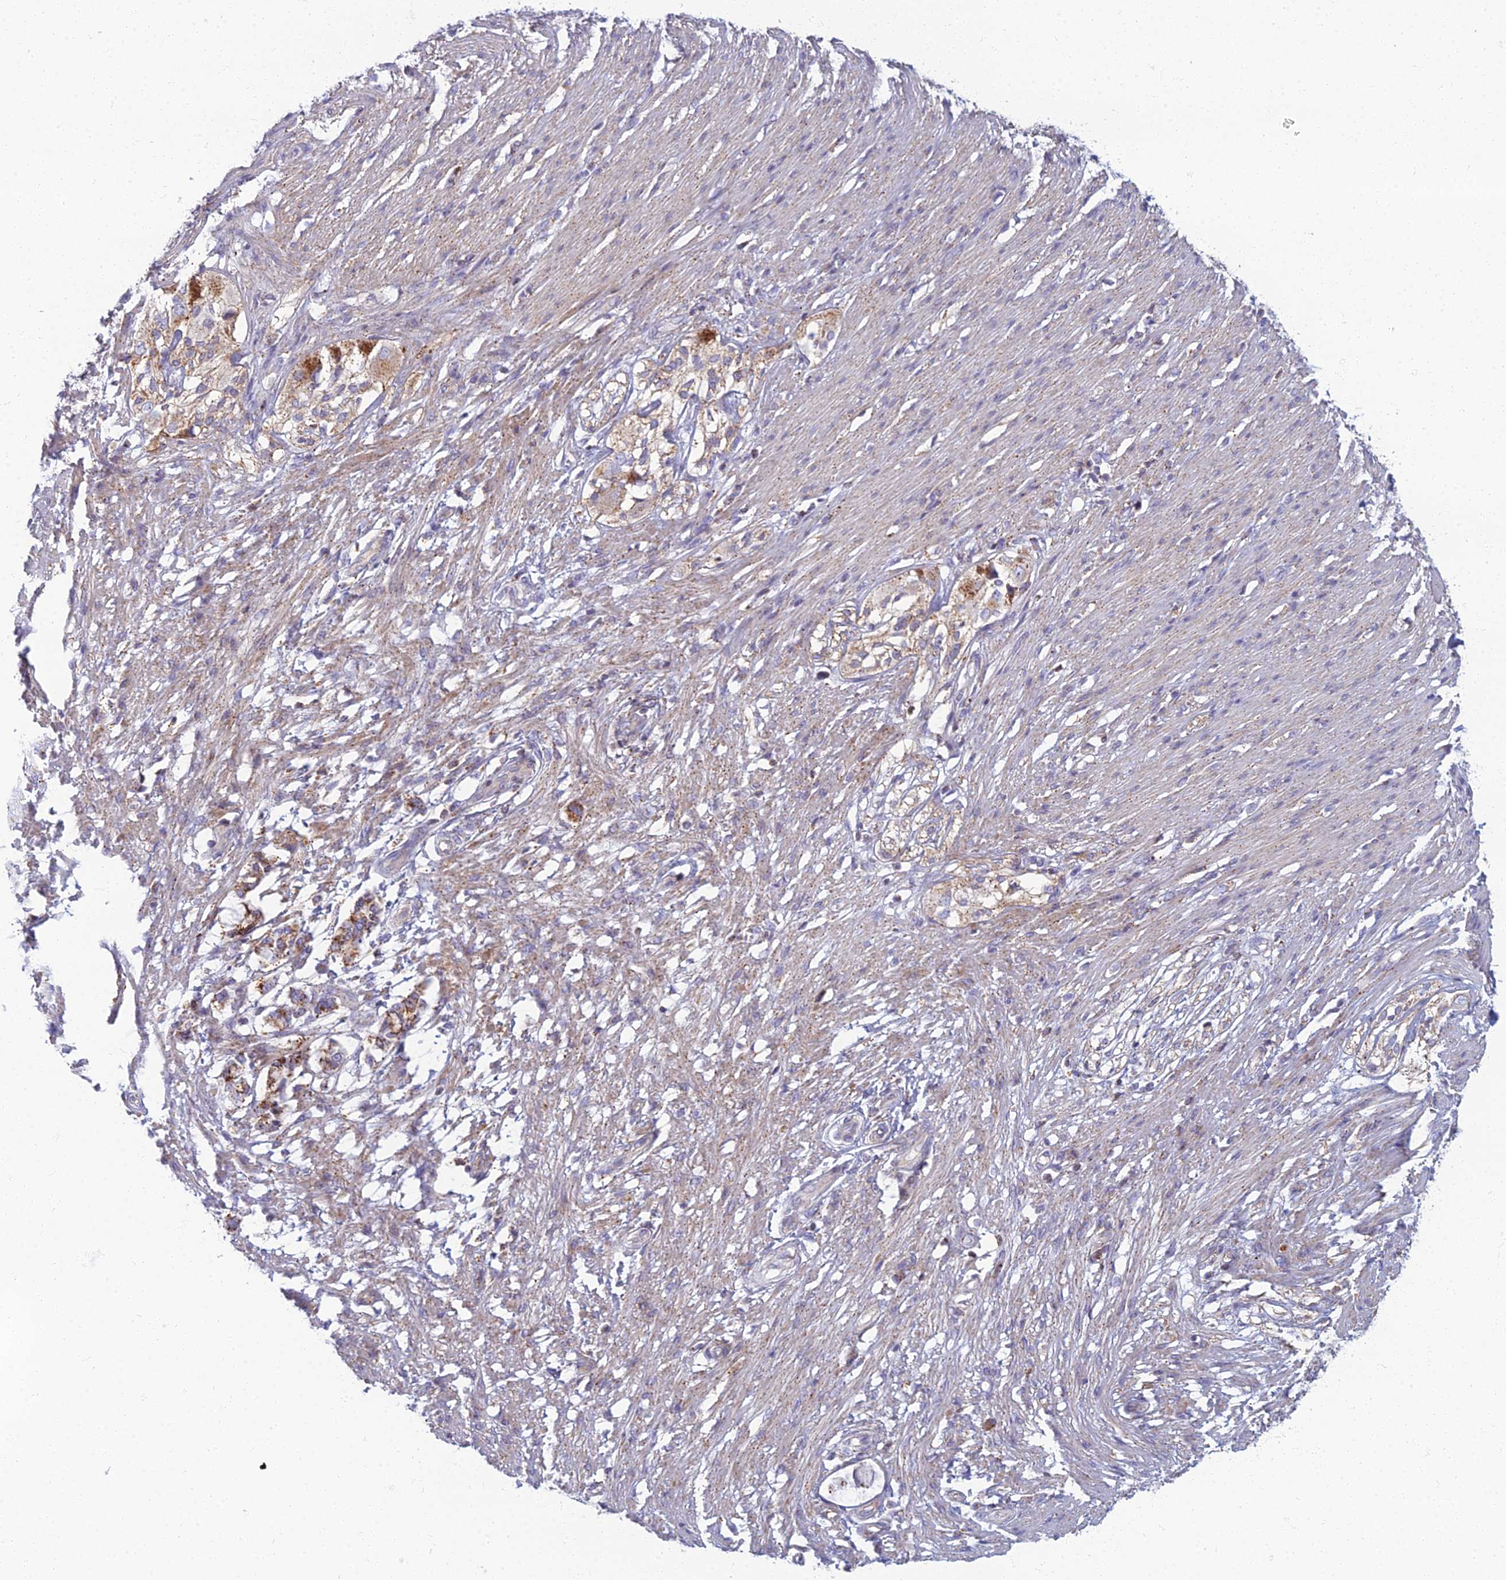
{"staining": {"intensity": "weak", "quantity": ">75%", "location": "cytoplasmic/membranous"}, "tissue": "smooth muscle", "cell_type": "Smooth muscle cells", "image_type": "normal", "snomed": [{"axis": "morphology", "description": "Normal tissue, NOS"}, {"axis": "morphology", "description": "Adenocarcinoma, NOS"}, {"axis": "topography", "description": "Colon"}, {"axis": "topography", "description": "Peripheral nerve tissue"}], "caption": "Immunohistochemistry (IHC) staining of normal smooth muscle, which reveals low levels of weak cytoplasmic/membranous staining in approximately >75% of smooth muscle cells indicating weak cytoplasmic/membranous protein expression. The staining was performed using DAB (brown) for protein detection and nuclei were counterstained in hematoxylin (blue).", "gene": "CHMP4B", "patient": {"sex": "male", "age": 14}}